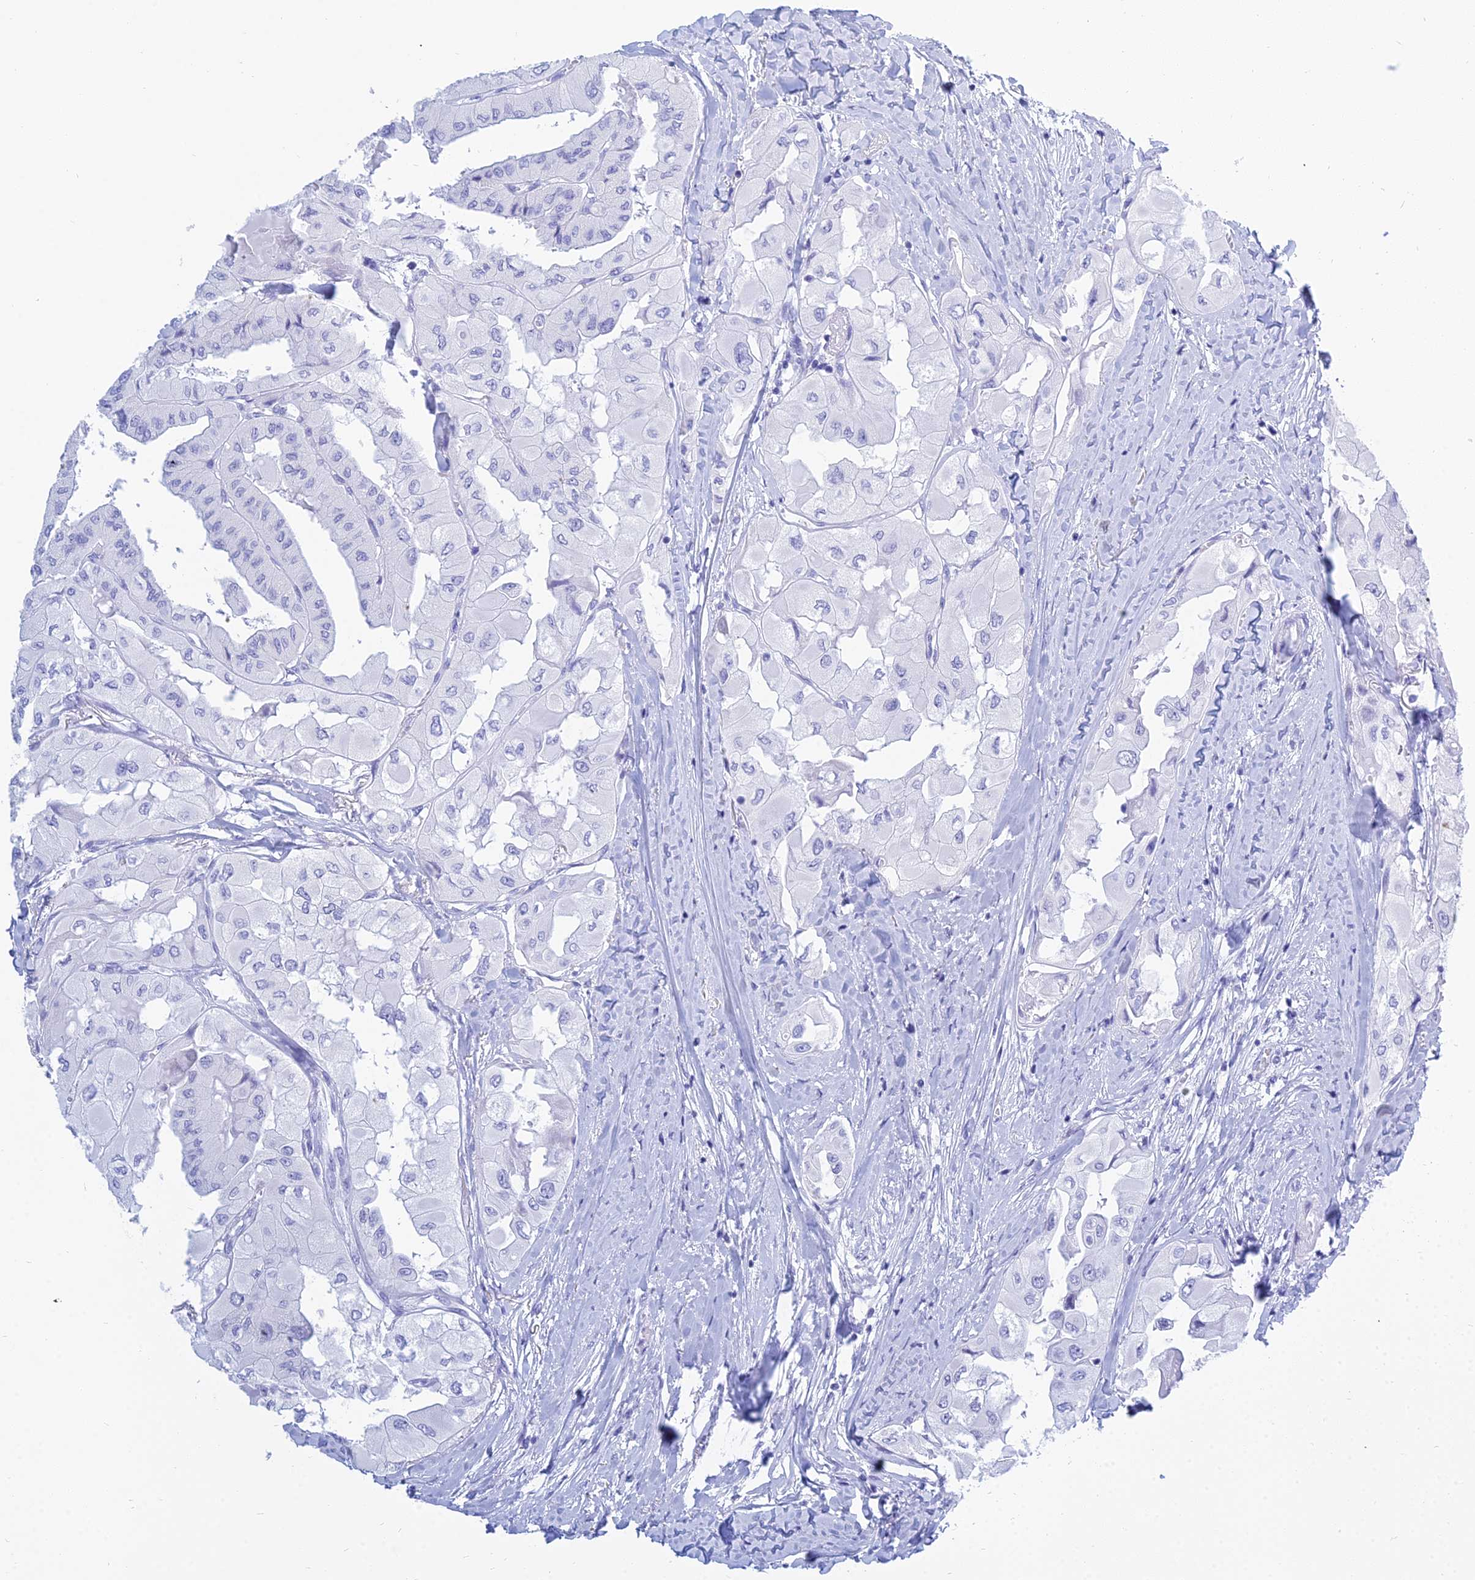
{"staining": {"intensity": "negative", "quantity": "none", "location": "none"}, "tissue": "thyroid cancer", "cell_type": "Tumor cells", "image_type": "cancer", "snomed": [{"axis": "morphology", "description": "Normal tissue, NOS"}, {"axis": "morphology", "description": "Papillary adenocarcinoma, NOS"}, {"axis": "topography", "description": "Thyroid gland"}], "caption": "High power microscopy micrograph of an immunohistochemistry photomicrograph of thyroid papillary adenocarcinoma, revealing no significant staining in tumor cells.", "gene": "PATE4", "patient": {"sex": "female", "age": 59}}